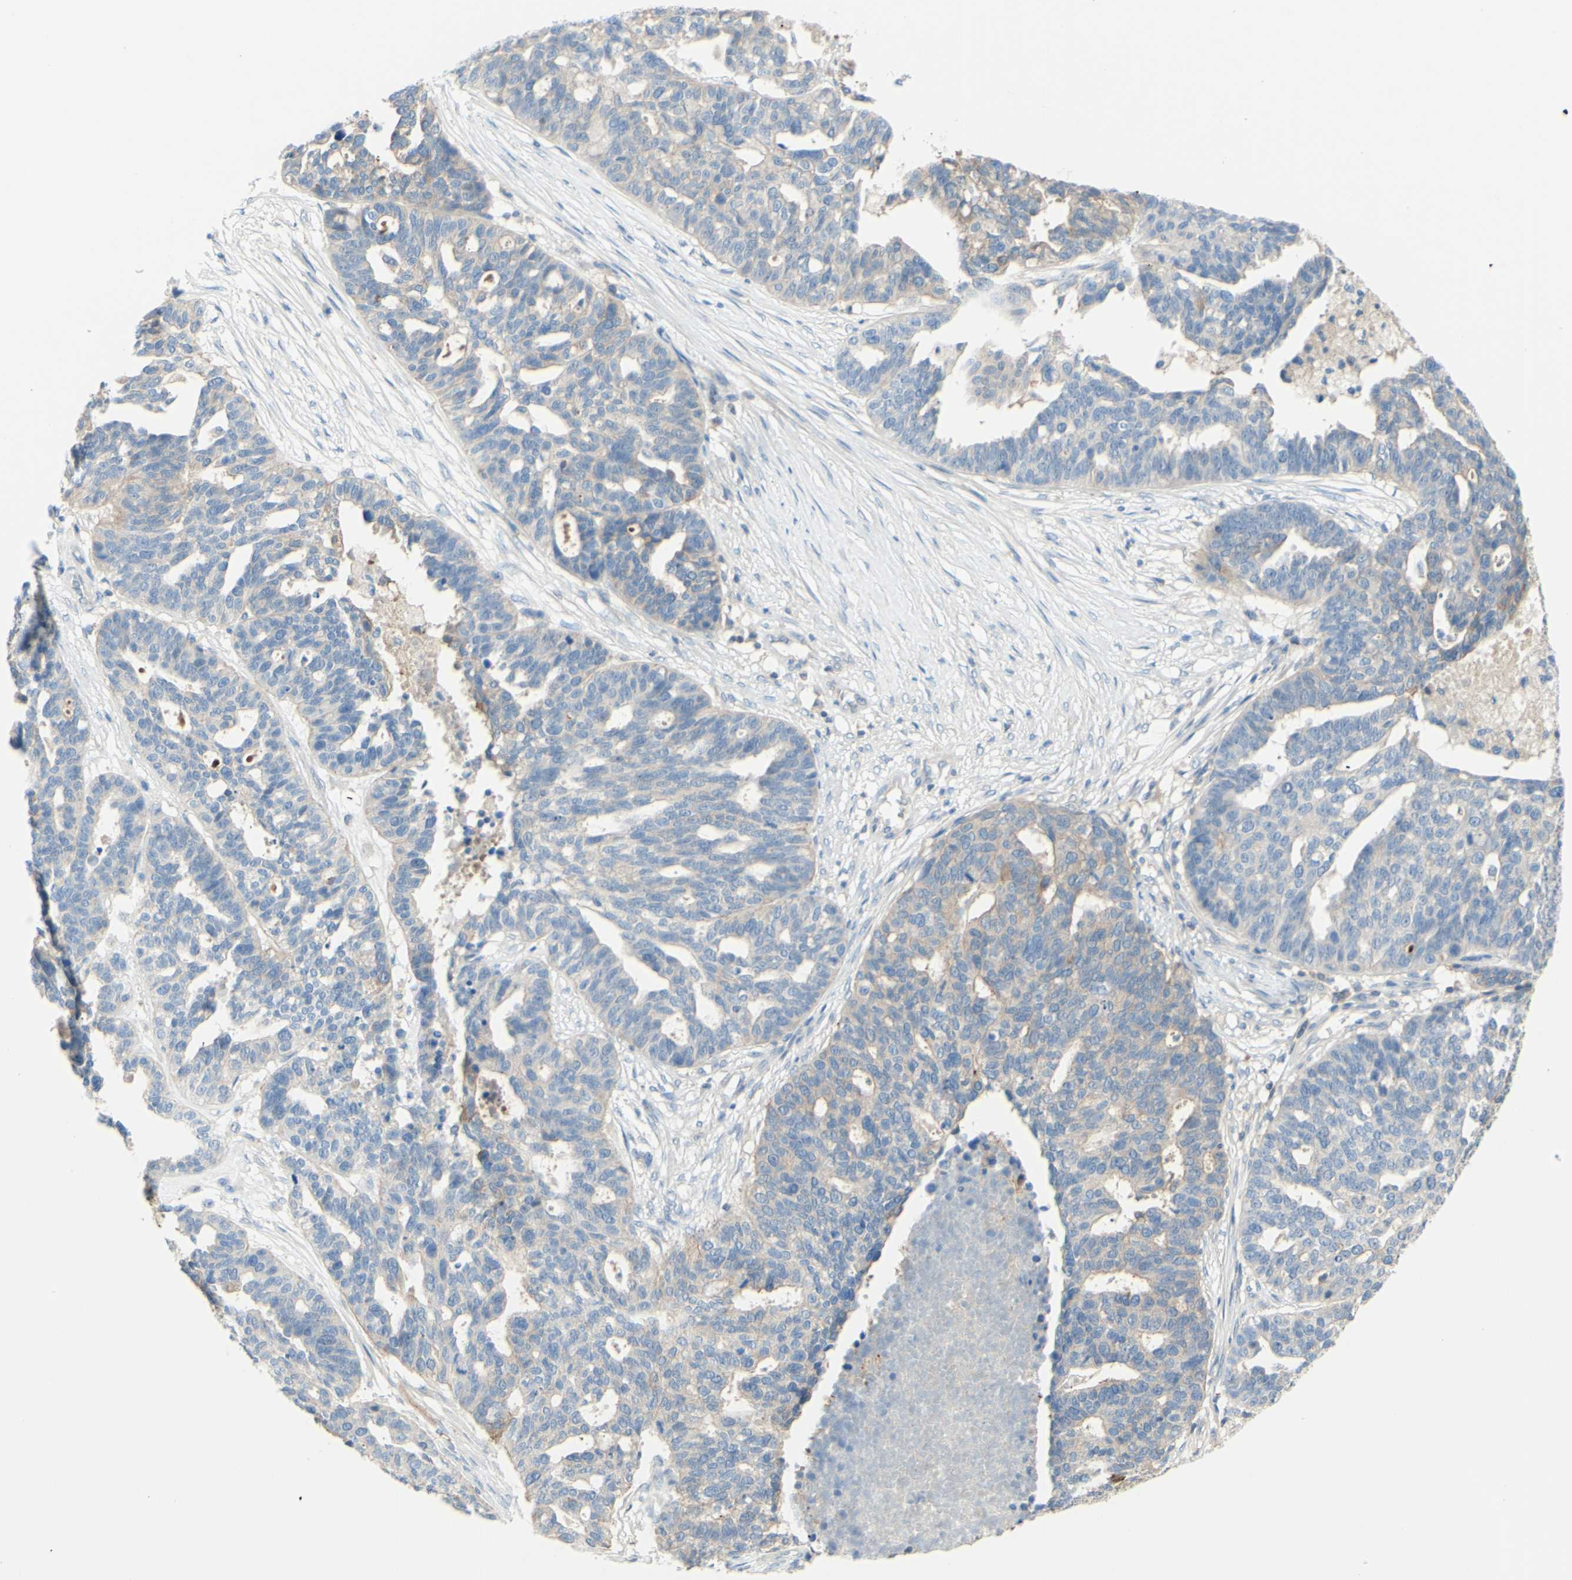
{"staining": {"intensity": "weak", "quantity": "<25%", "location": "cytoplasmic/membranous"}, "tissue": "ovarian cancer", "cell_type": "Tumor cells", "image_type": "cancer", "snomed": [{"axis": "morphology", "description": "Cystadenocarcinoma, serous, NOS"}, {"axis": "topography", "description": "Ovary"}], "caption": "An image of ovarian serous cystadenocarcinoma stained for a protein displays no brown staining in tumor cells.", "gene": "MTM1", "patient": {"sex": "female", "age": 59}}